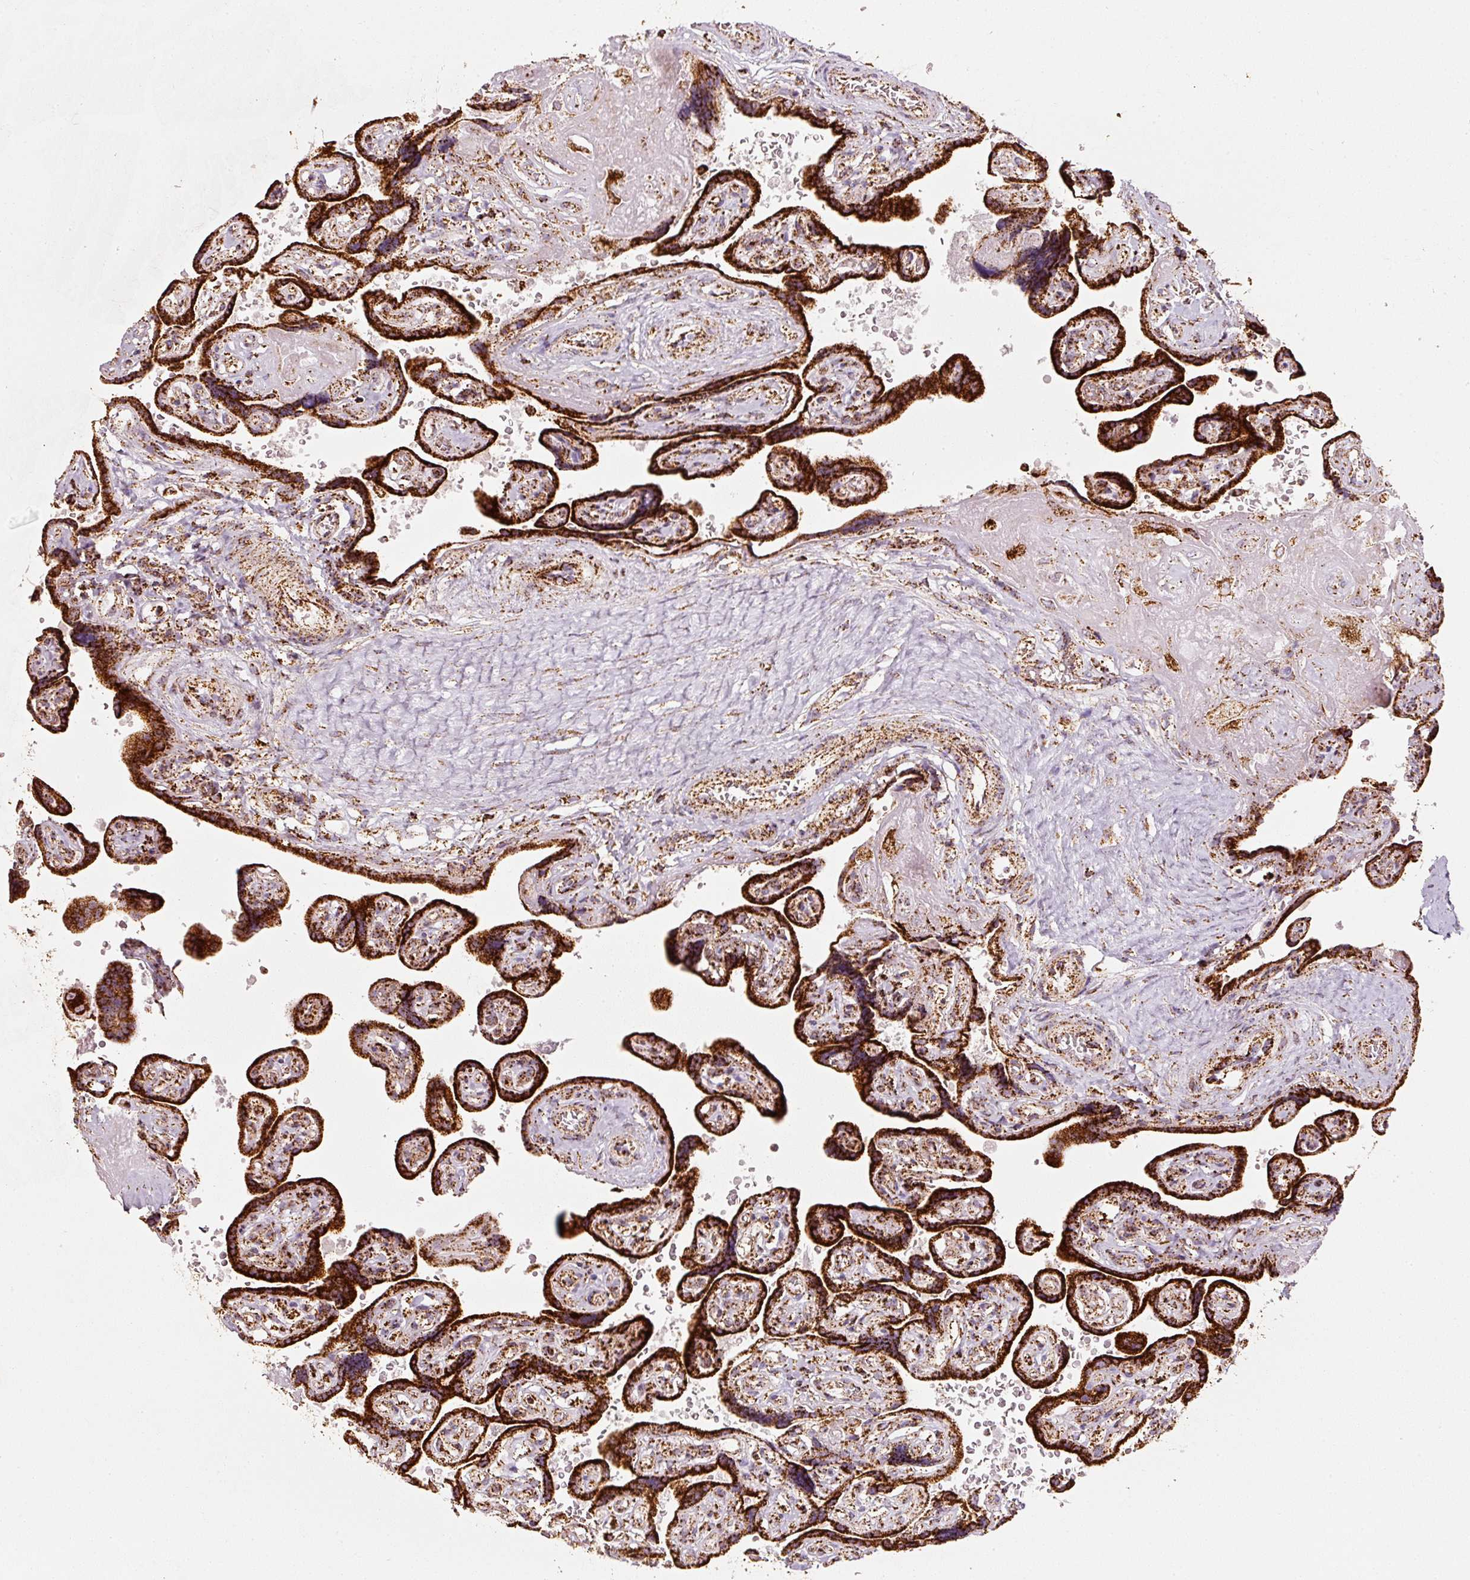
{"staining": {"intensity": "strong", "quantity": ">75%", "location": "cytoplasmic/membranous"}, "tissue": "placenta", "cell_type": "Trophoblastic cells", "image_type": "normal", "snomed": [{"axis": "morphology", "description": "Normal tissue, NOS"}, {"axis": "topography", "description": "Placenta"}], "caption": "Immunohistochemistry (IHC) histopathology image of benign human placenta stained for a protein (brown), which reveals high levels of strong cytoplasmic/membranous staining in approximately >75% of trophoblastic cells.", "gene": "UQCRC1", "patient": {"sex": "female", "age": 32}}